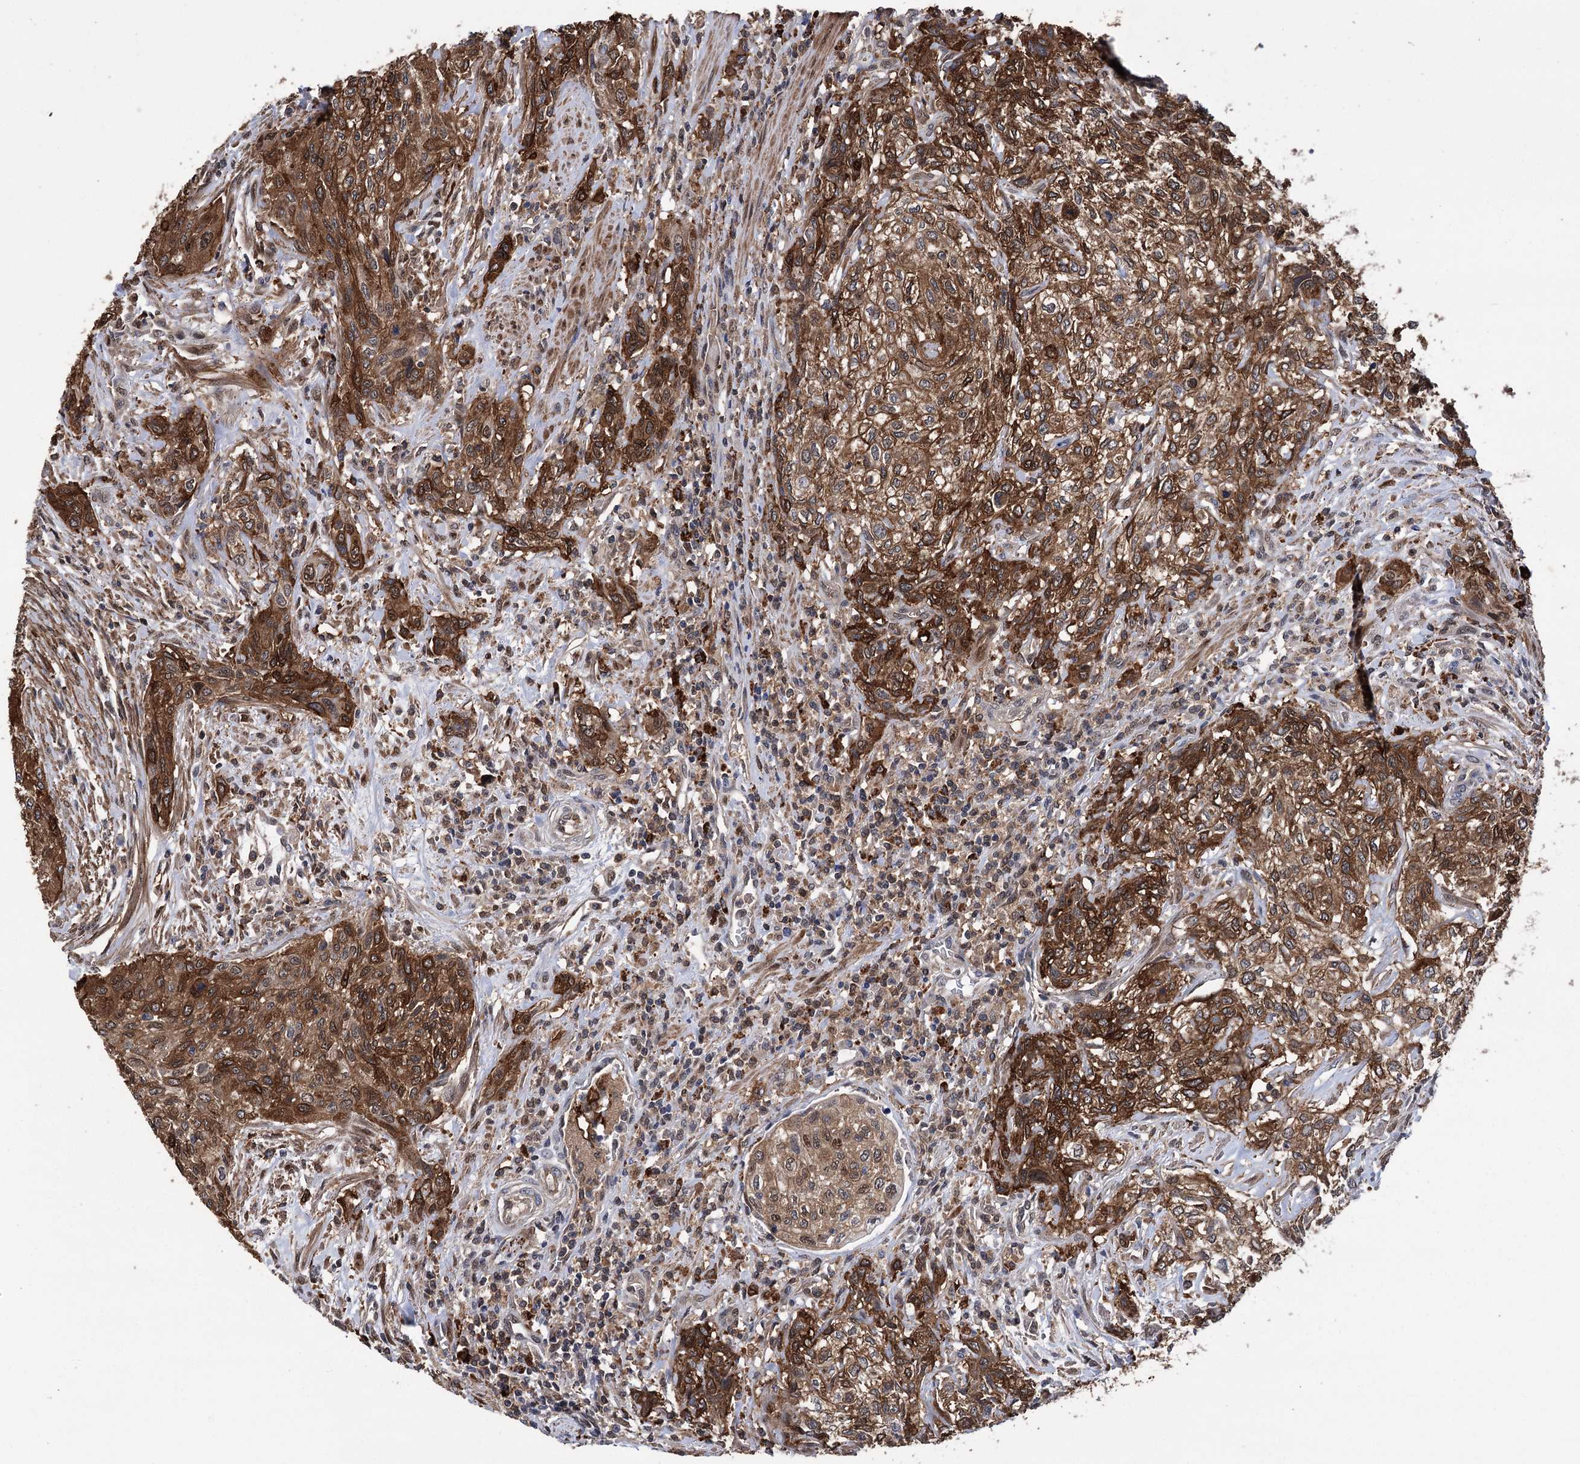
{"staining": {"intensity": "strong", "quantity": ">75%", "location": "cytoplasmic/membranous"}, "tissue": "urothelial cancer", "cell_type": "Tumor cells", "image_type": "cancer", "snomed": [{"axis": "morphology", "description": "Normal tissue, NOS"}, {"axis": "morphology", "description": "Urothelial carcinoma, NOS"}, {"axis": "topography", "description": "Urinary bladder"}, {"axis": "topography", "description": "Peripheral nerve tissue"}], "caption": "This histopathology image exhibits immunohistochemistry (IHC) staining of human urothelial cancer, with high strong cytoplasmic/membranous staining in approximately >75% of tumor cells.", "gene": "DPP3", "patient": {"sex": "male", "age": 35}}